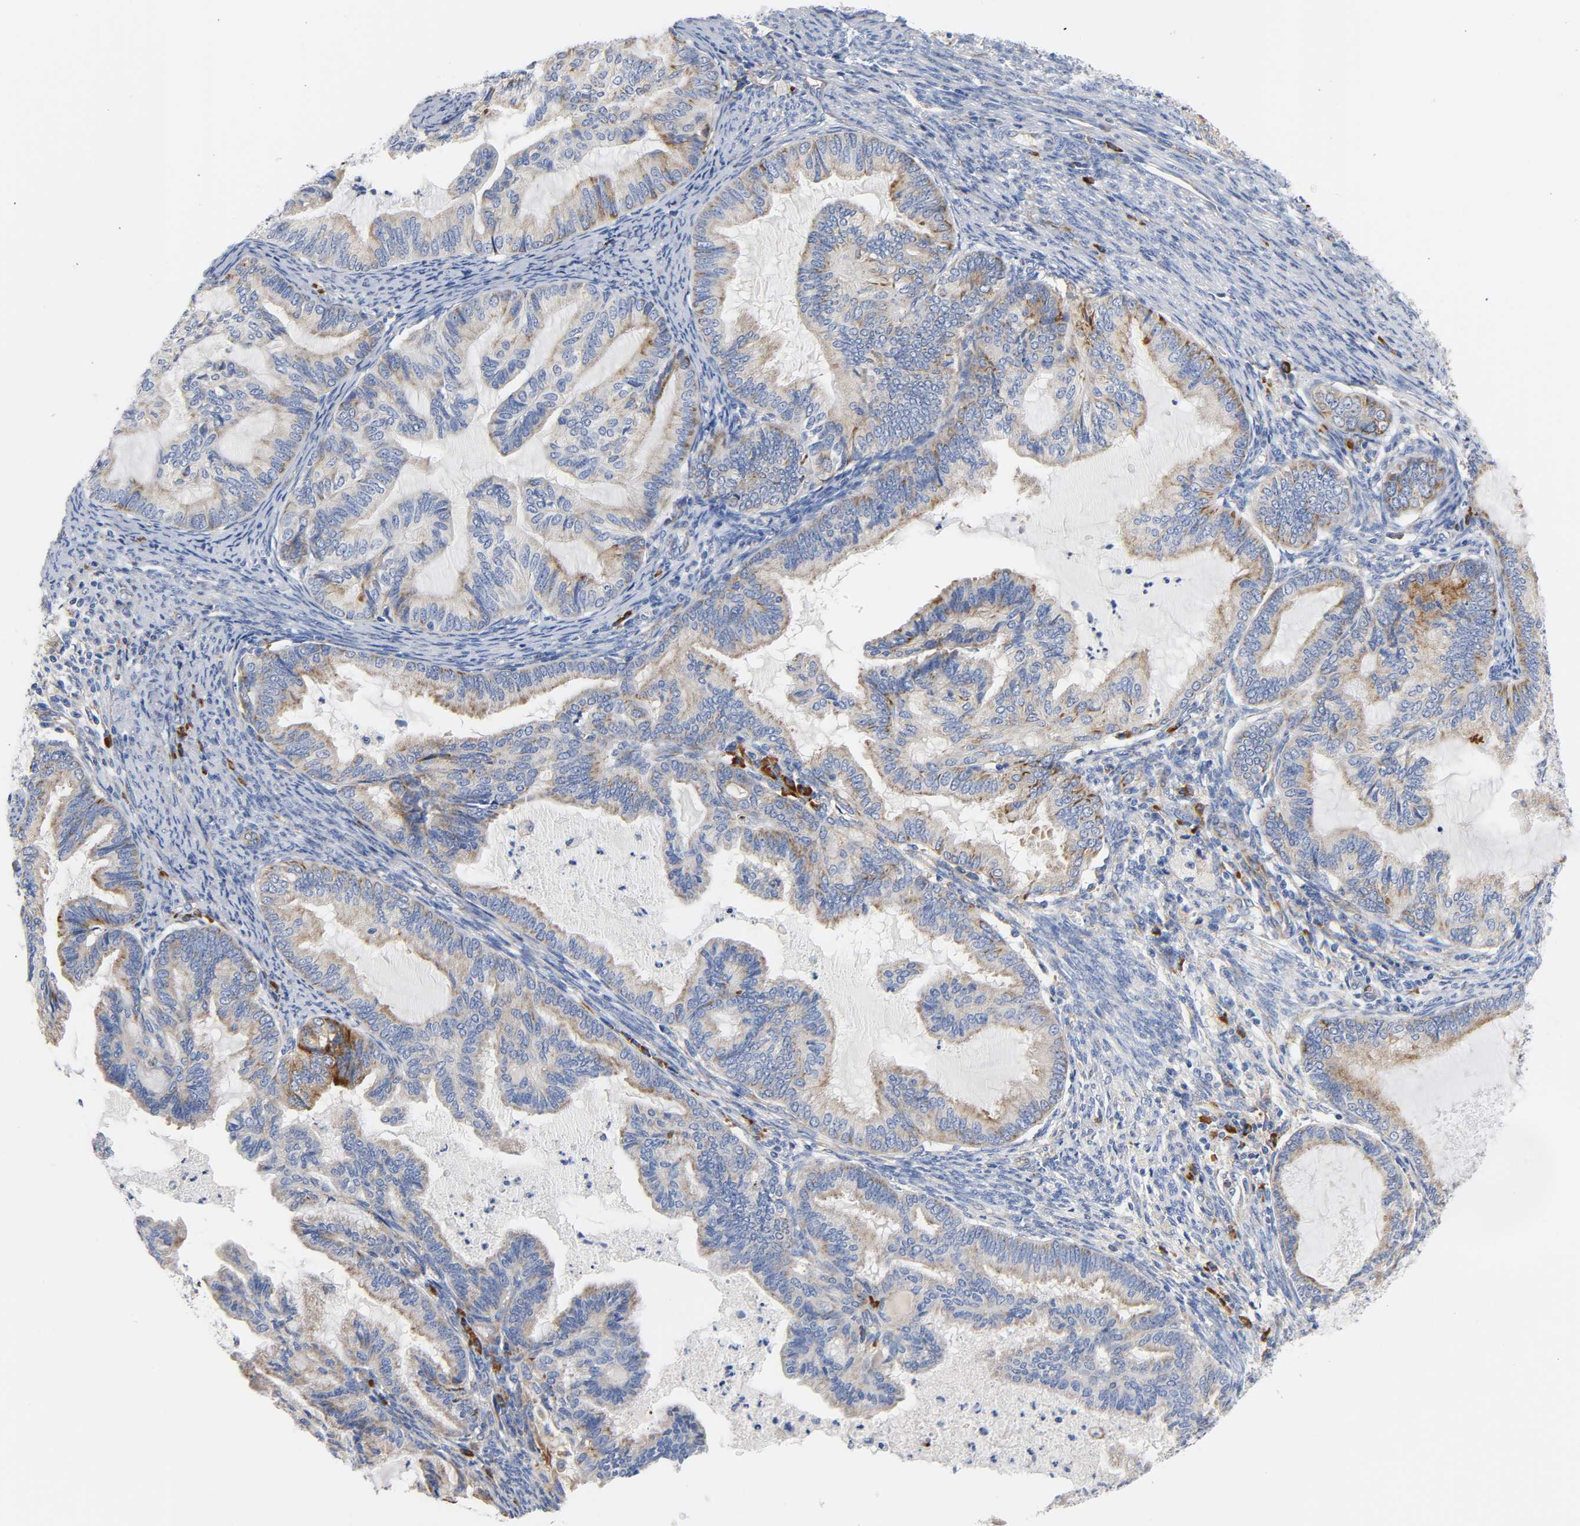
{"staining": {"intensity": "strong", "quantity": ">75%", "location": "cytoplasmic/membranous"}, "tissue": "cervical cancer", "cell_type": "Tumor cells", "image_type": "cancer", "snomed": [{"axis": "morphology", "description": "Normal tissue, NOS"}, {"axis": "morphology", "description": "Adenocarcinoma, NOS"}, {"axis": "topography", "description": "Cervix"}, {"axis": "topography", "description": "Endometrium"}], "caption": "The immunohistochemical stain labels strong cytoplasmic/membranous positivity in tumor cells of adenocarcinoma (cervical) tissue.", "gene": "REL", "patient": {"sex": "female", "age": 86}}